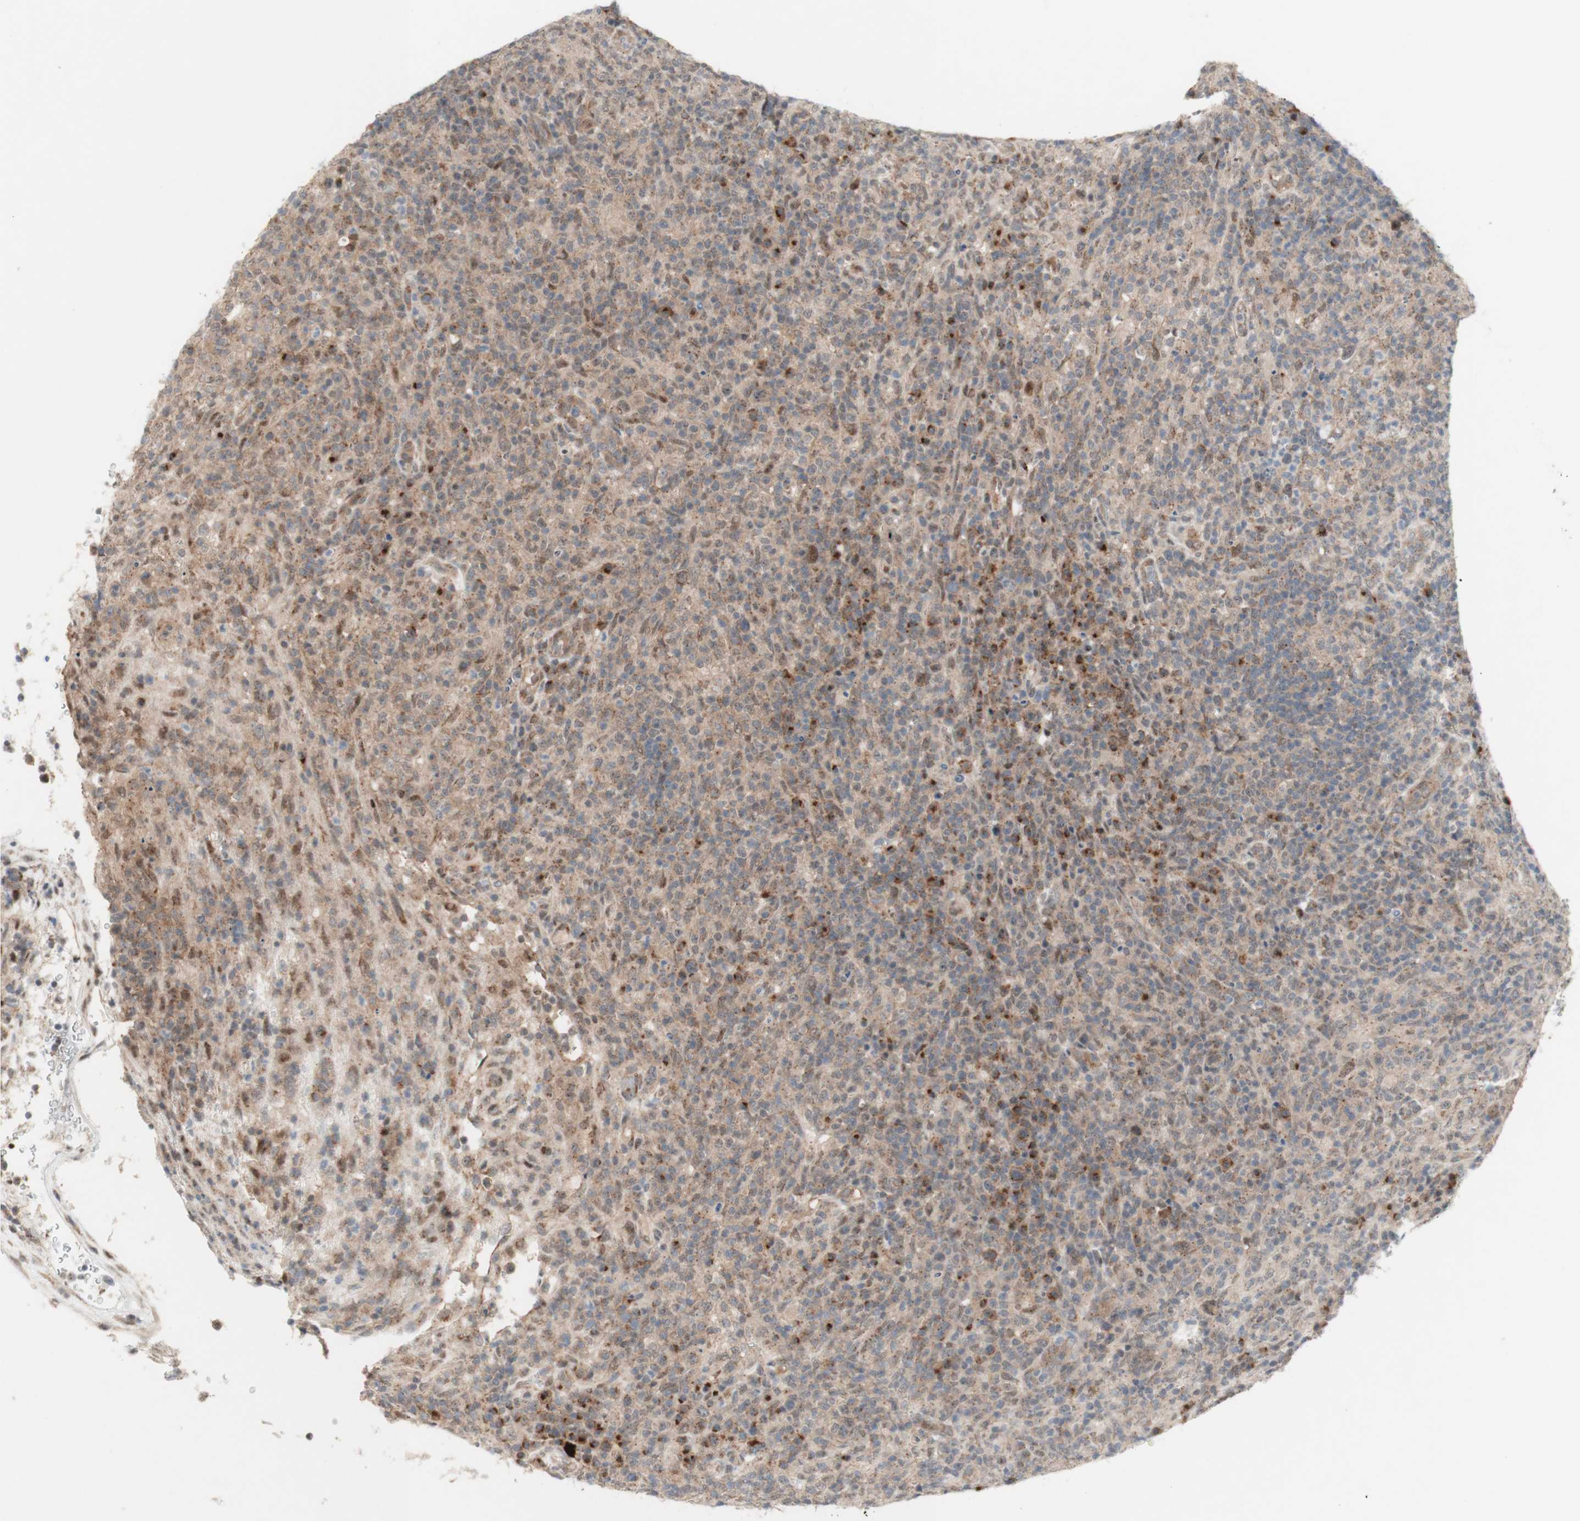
{"staining": {"intensity": "moderate", "quantity": "25%-75%", "location": "cytoplasmic/membranous"}, "tissue": "lymphoma", "cell_type": "Tumor cells", "image_type": "cancer", "snomed": [{"axis": "morphology", "description": "Malignant lymphoma, non-Hodgkin's type, High grade"}, {"axis": "topography", "description": "Lymph node"}], "caption": "A brown stain highlights moderate cytoplasmic/membranous staining of a protein in lymphoma tumor cells. The protein is stained brown, and the nuclei are stained in blue (DAB (3,3'-diaminobenzidine) IHC with brightfield microscopy, high magnification).", "gene": "CYLD", "patient": {"sex": "female", "age": 76}}